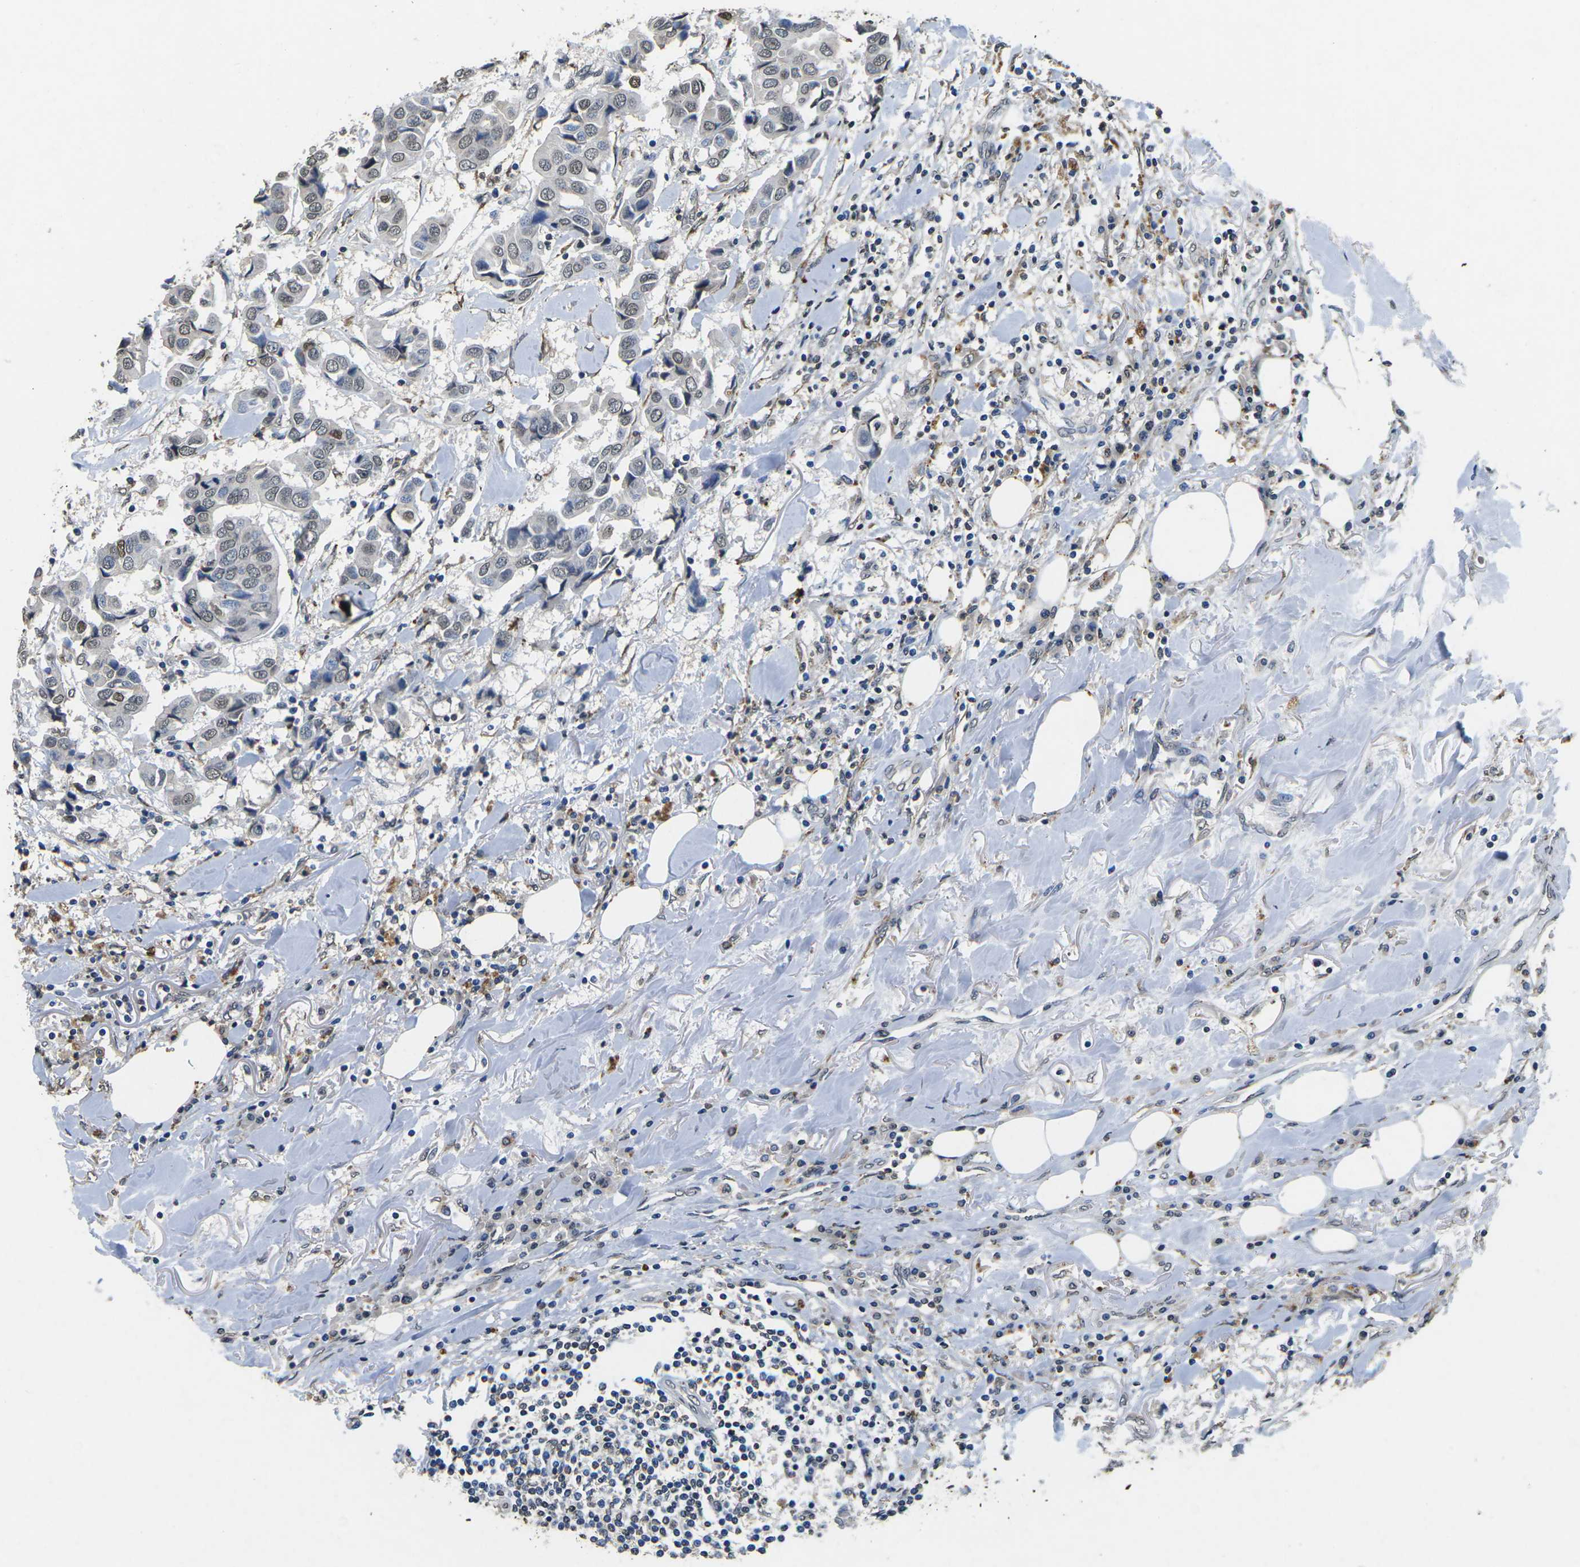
{"staining": {"intensity": "weak", "quantity": "<25%", "location": "cytoplasmic/membranous,nuclear"}, "tissue": "breast cancer", "cell_type": "Tumor cells", "image_type": "cancer", "snomed": [{"axis": "morphology", "description": "Duct carcinoma"}, {"axis": "topography", "description": "Breast"}], "caption": "This photomicrograph is of breast cancer stained with IHC to label a protein in brown with the nuclei are counter-stained blue. There is no expression in tumor cells.", "gene": "SCNN1B", "patient": {"sex": "female", "age": 80}}